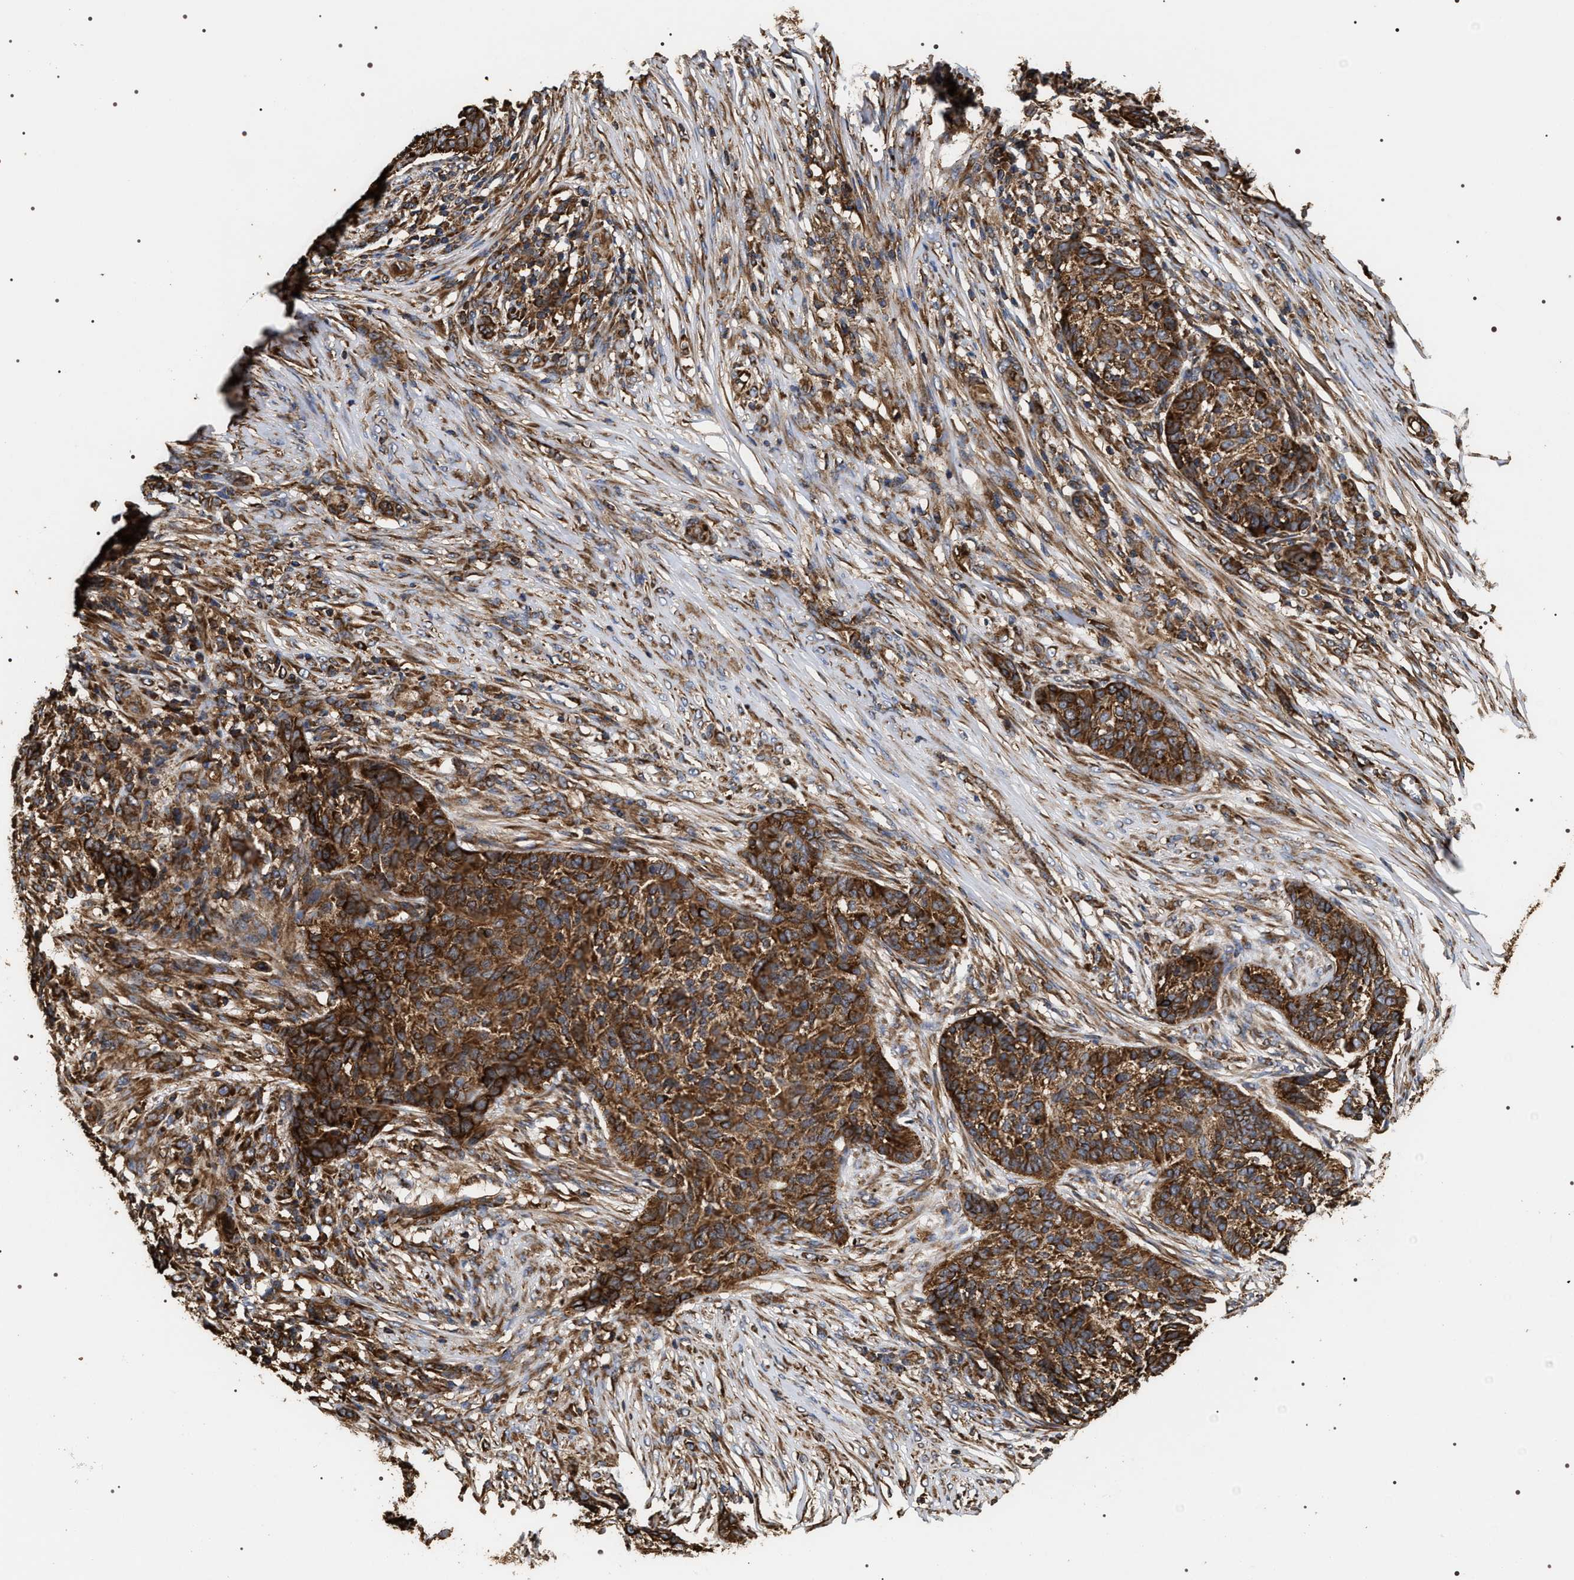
{"staining": {"intensity": "strong", "quantity": ">75%", "location": "cytoplasmic/membranous"}, "tissue": "skin cancer", "cell_type": "Tumor cells", "image_type": "cancer", "snomed": [{"axis": "morphology", "description": "Basal cell carcinoma"}, {"axis": "topography", "description": "Skin"}], "caption": "Skin basal cell carcinoma stained with a protein marker reveals strong staining in tumor cells.", "gene": "SERBP1", "patient": {"sex": "male", "age": 85}}